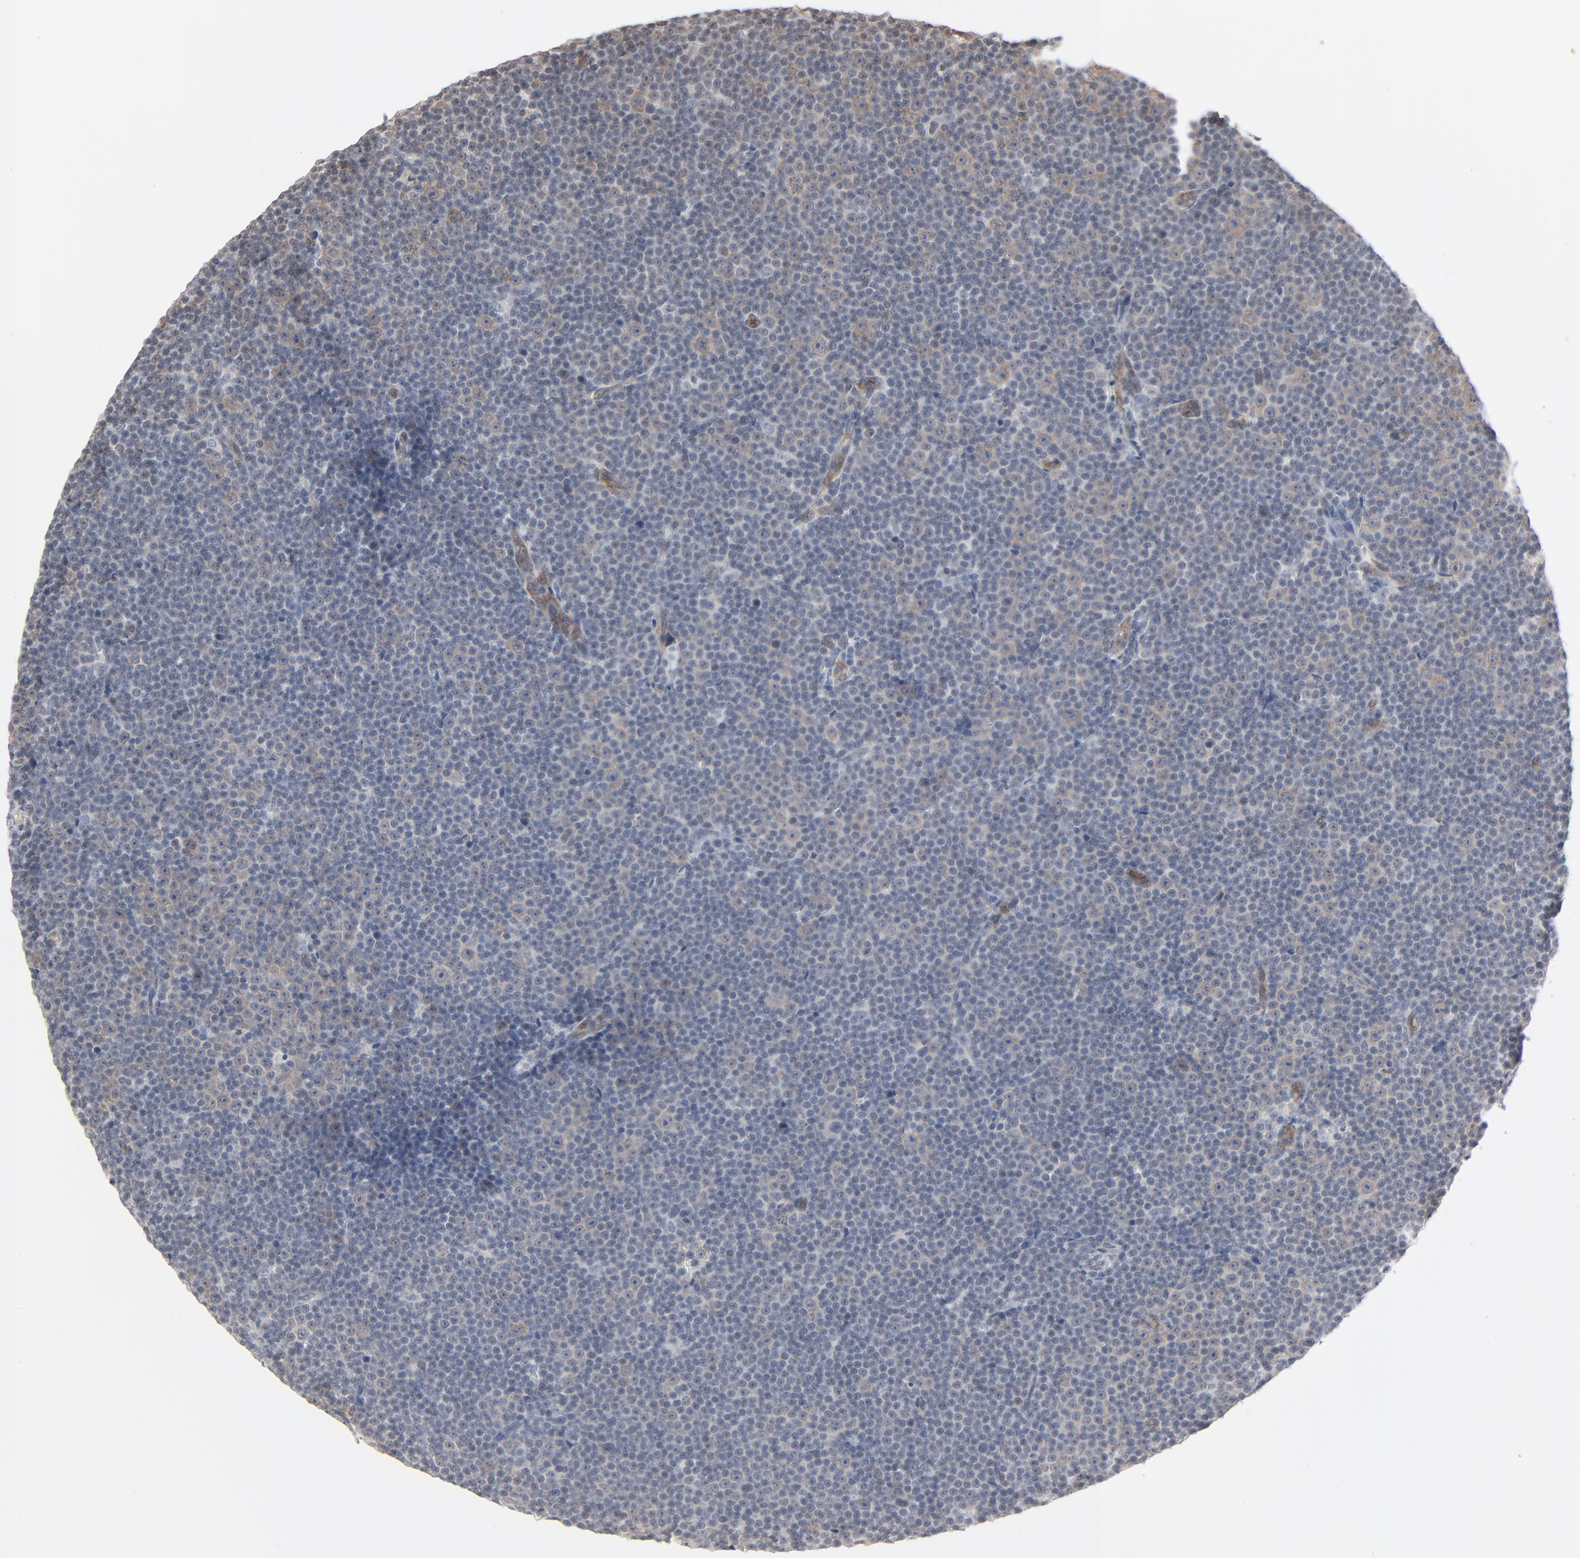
{"staining": {"intensity": "weak", "quantity": "<25%", "location": "cytoplasmic/membranous"}, "tissue": "lymphoma", "cell_type": "Tumor cells", "image_type": "cancer", "snomed": [{"axis": "morphology", "description": "Malignant lymphoma, non-Hodgkin's type, Low grade"}, {"axis": "topography", "description": "Lymph node"}], "caption": "IHC histopathology image of human lymphoma stained for a protein (brown), which shows no positivity in tumor cells.", "gene": "ITPR3", "patient": {"sex": "female", "age": 67}}